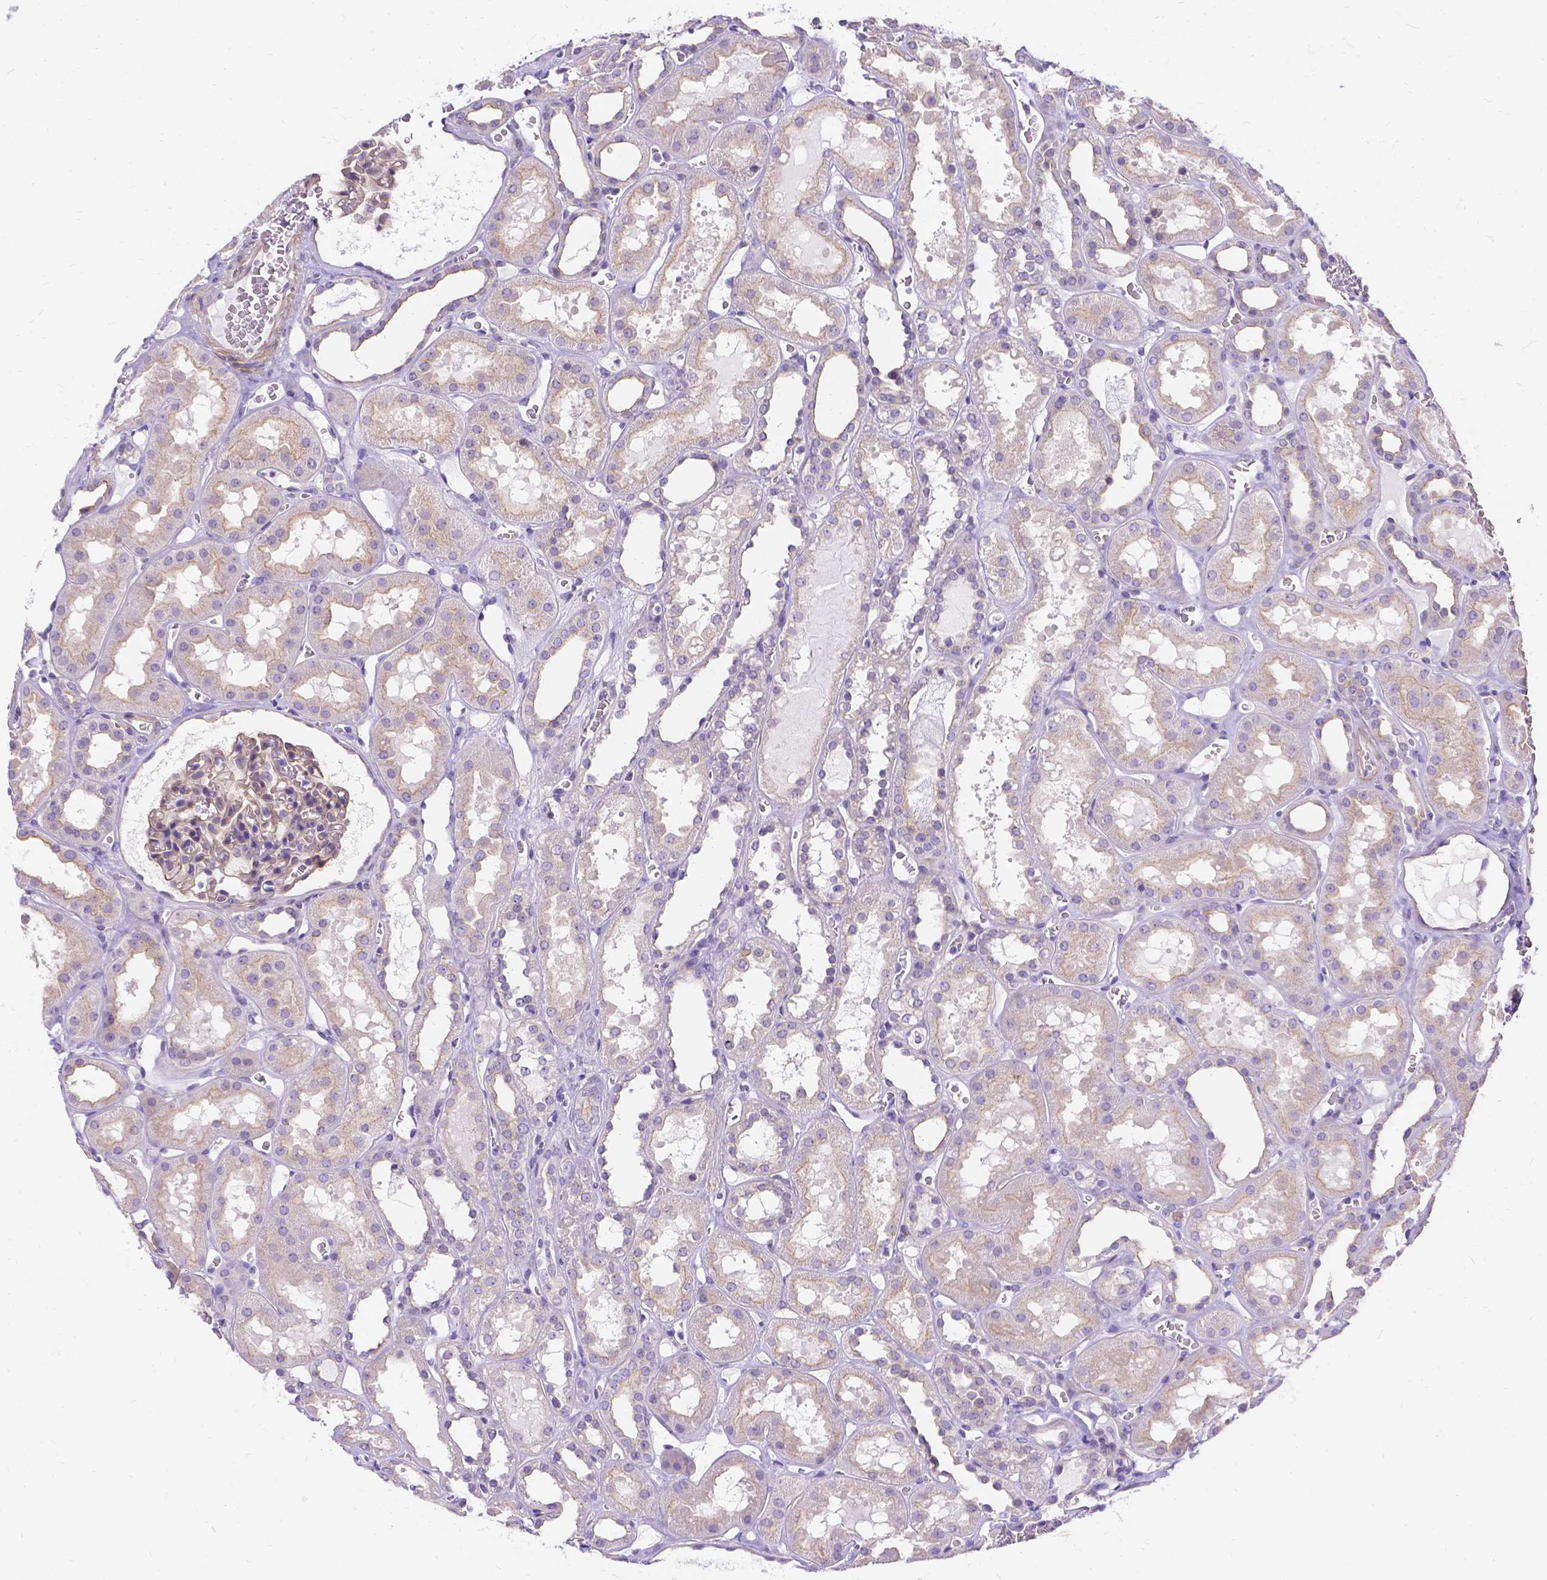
{"staining": {"intensity": "moderate", "quantity": "<25%", "location": "cytoplasmic/membranous"}, "tissue": "kidney", "cell_type": "Cells in glomeruli", "image_type": "normal", "snomed": [{"axis": "morphology", "description": "Normal tissue, NOS"}, {"axis": "topography", "description": "Kidney"}], "caption": "IHC micrograph of unremarkable human kidney stained for a protein (brown), which displays low levels of moderate cytoplasmic/membranous staining in approximately <25% of cells in glomeruli.", "gene": "PALS1", "patient": {"sex": "female", "age": 41}}